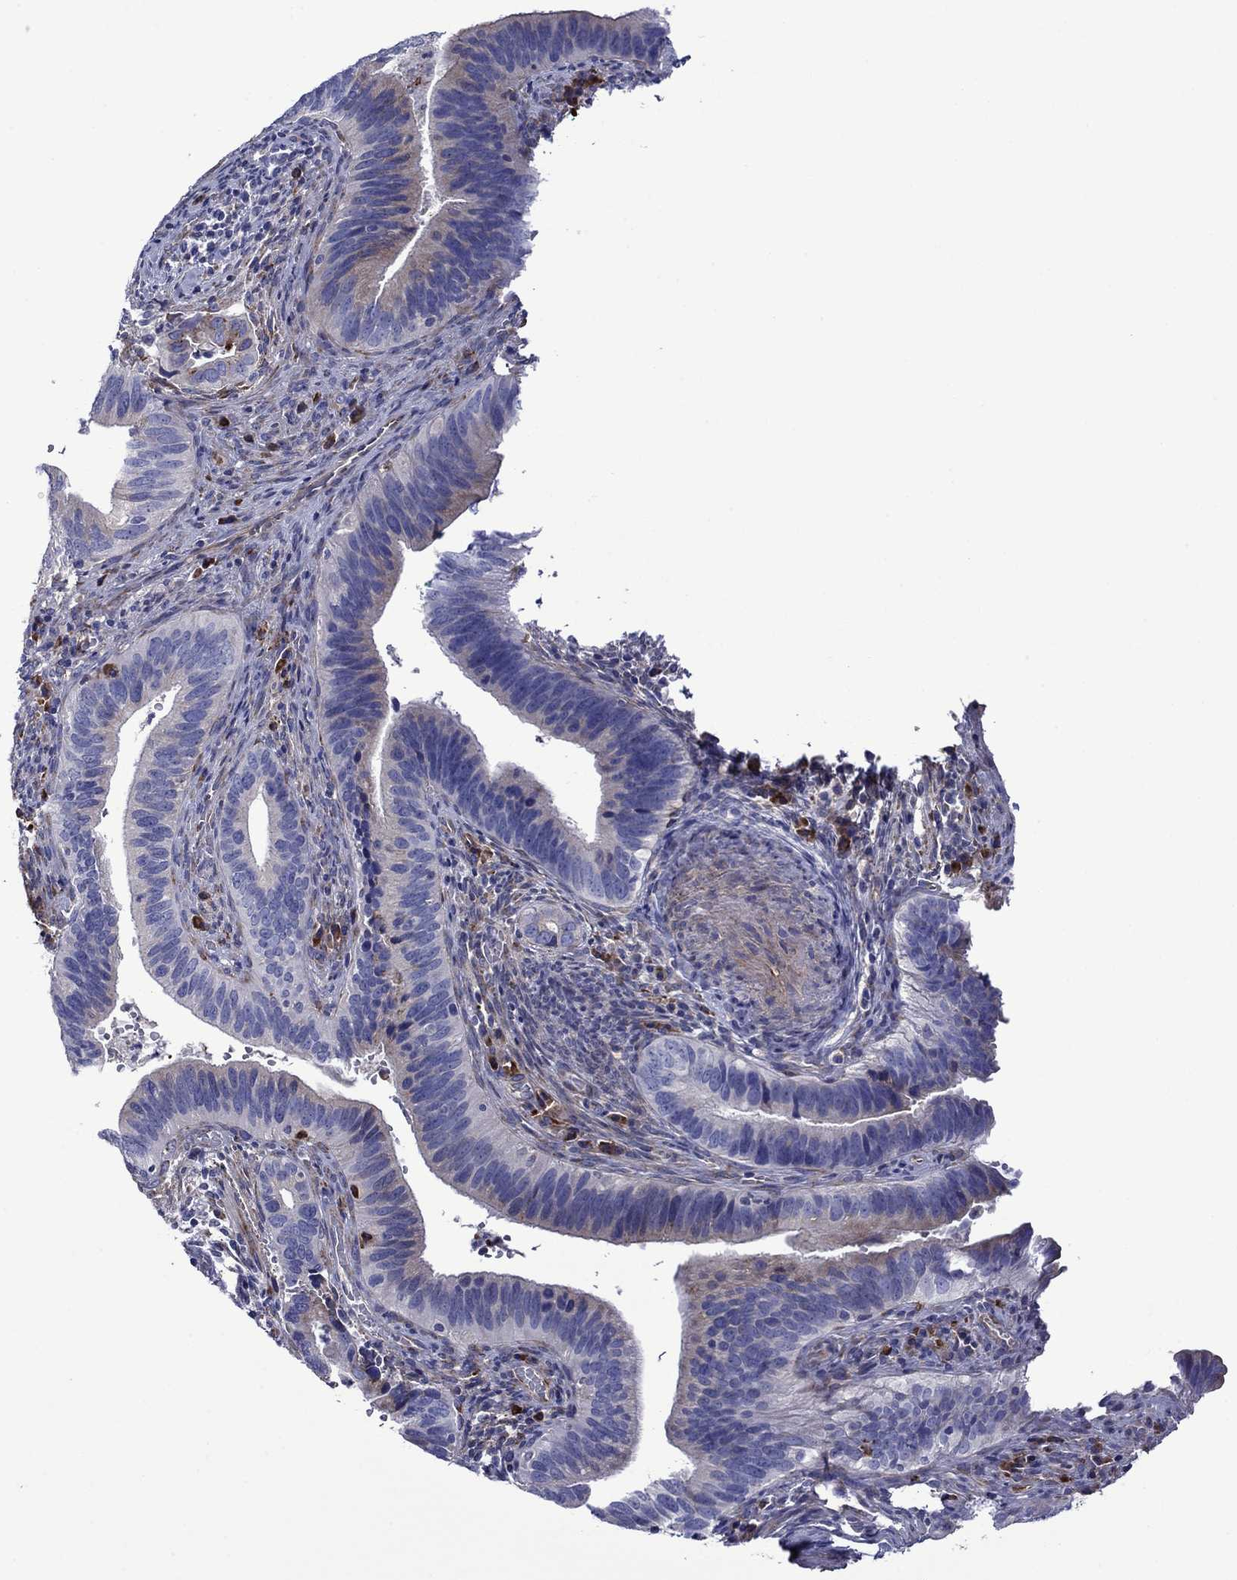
{"staining": {"intensity": "negative", "quantity": "none", "location": "none"}, "tissue": "cervical cancer", "cell_type": "Tumor cells", "image_type": "cancer", "snomed": [{"axis": "morphology", "description": "Adenocarcinoma, NOS"}, {"axis": "topography", "description": "Cervix"}], "caption": "Tumor cells are negative for protein expression in human cervical cancer.", "gene": "HSPG2", "patient": {"sex": "female", "age": 42}}